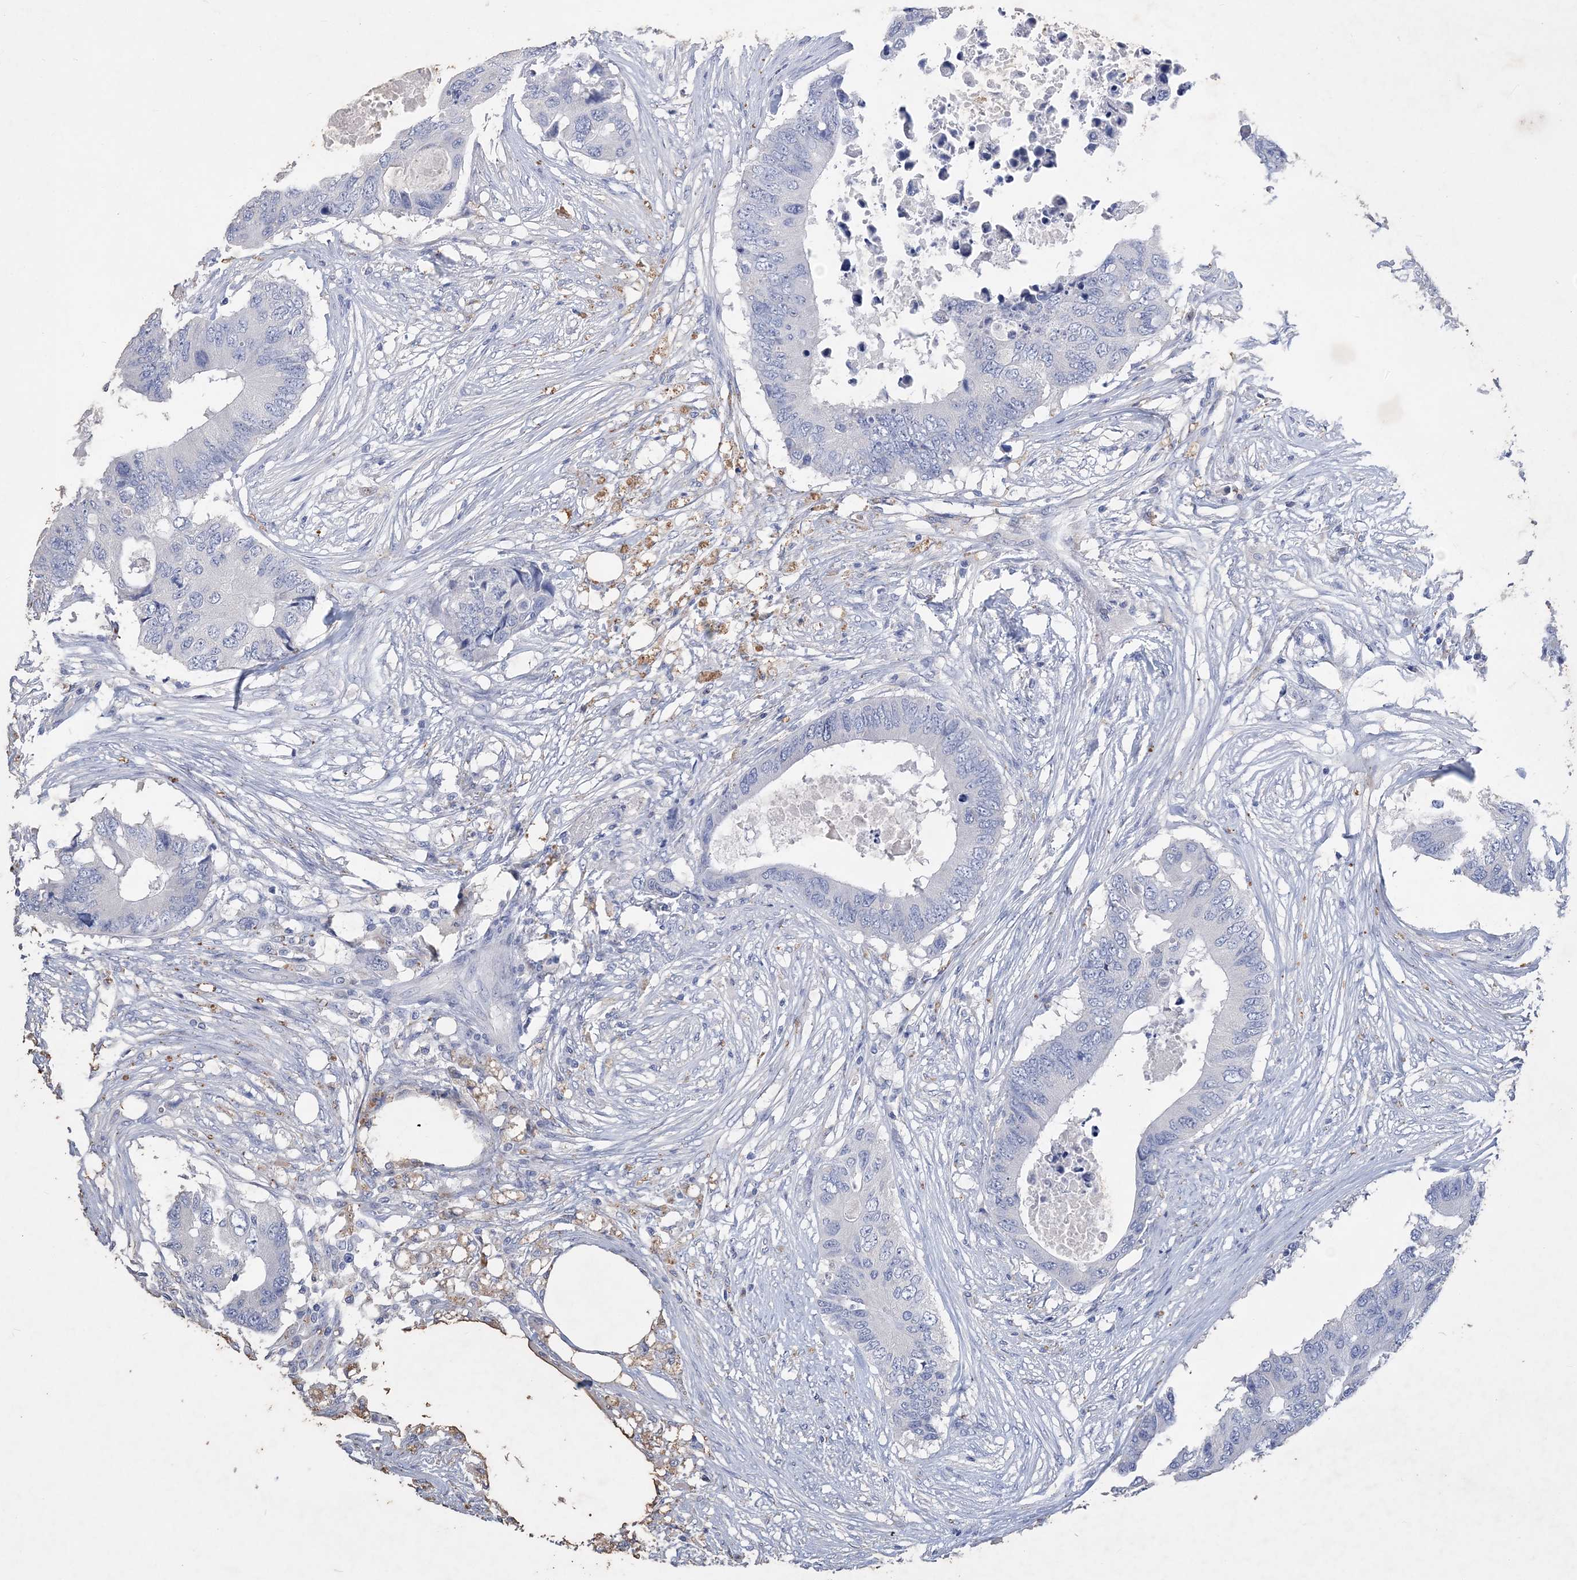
{"staining": {"intensity": "negative", "quantity": "none", "location": "none"}, "tissue": "colorectal cancer", "cell_type": "Tumor cells", "image_type": "cancer", "snomed": [{"axis": "morphology", "description": "Adenocarcinoma, NOS"}, {"axis": "topography", "description": "Colon"}], "caption": "Colorectal cancer (adenocarcinoma) was stained to show a protein in brown. There is no significant positivity in tumor cells.", "gene": "COPS8", "patient": {"sex": "male", "age": 71}}